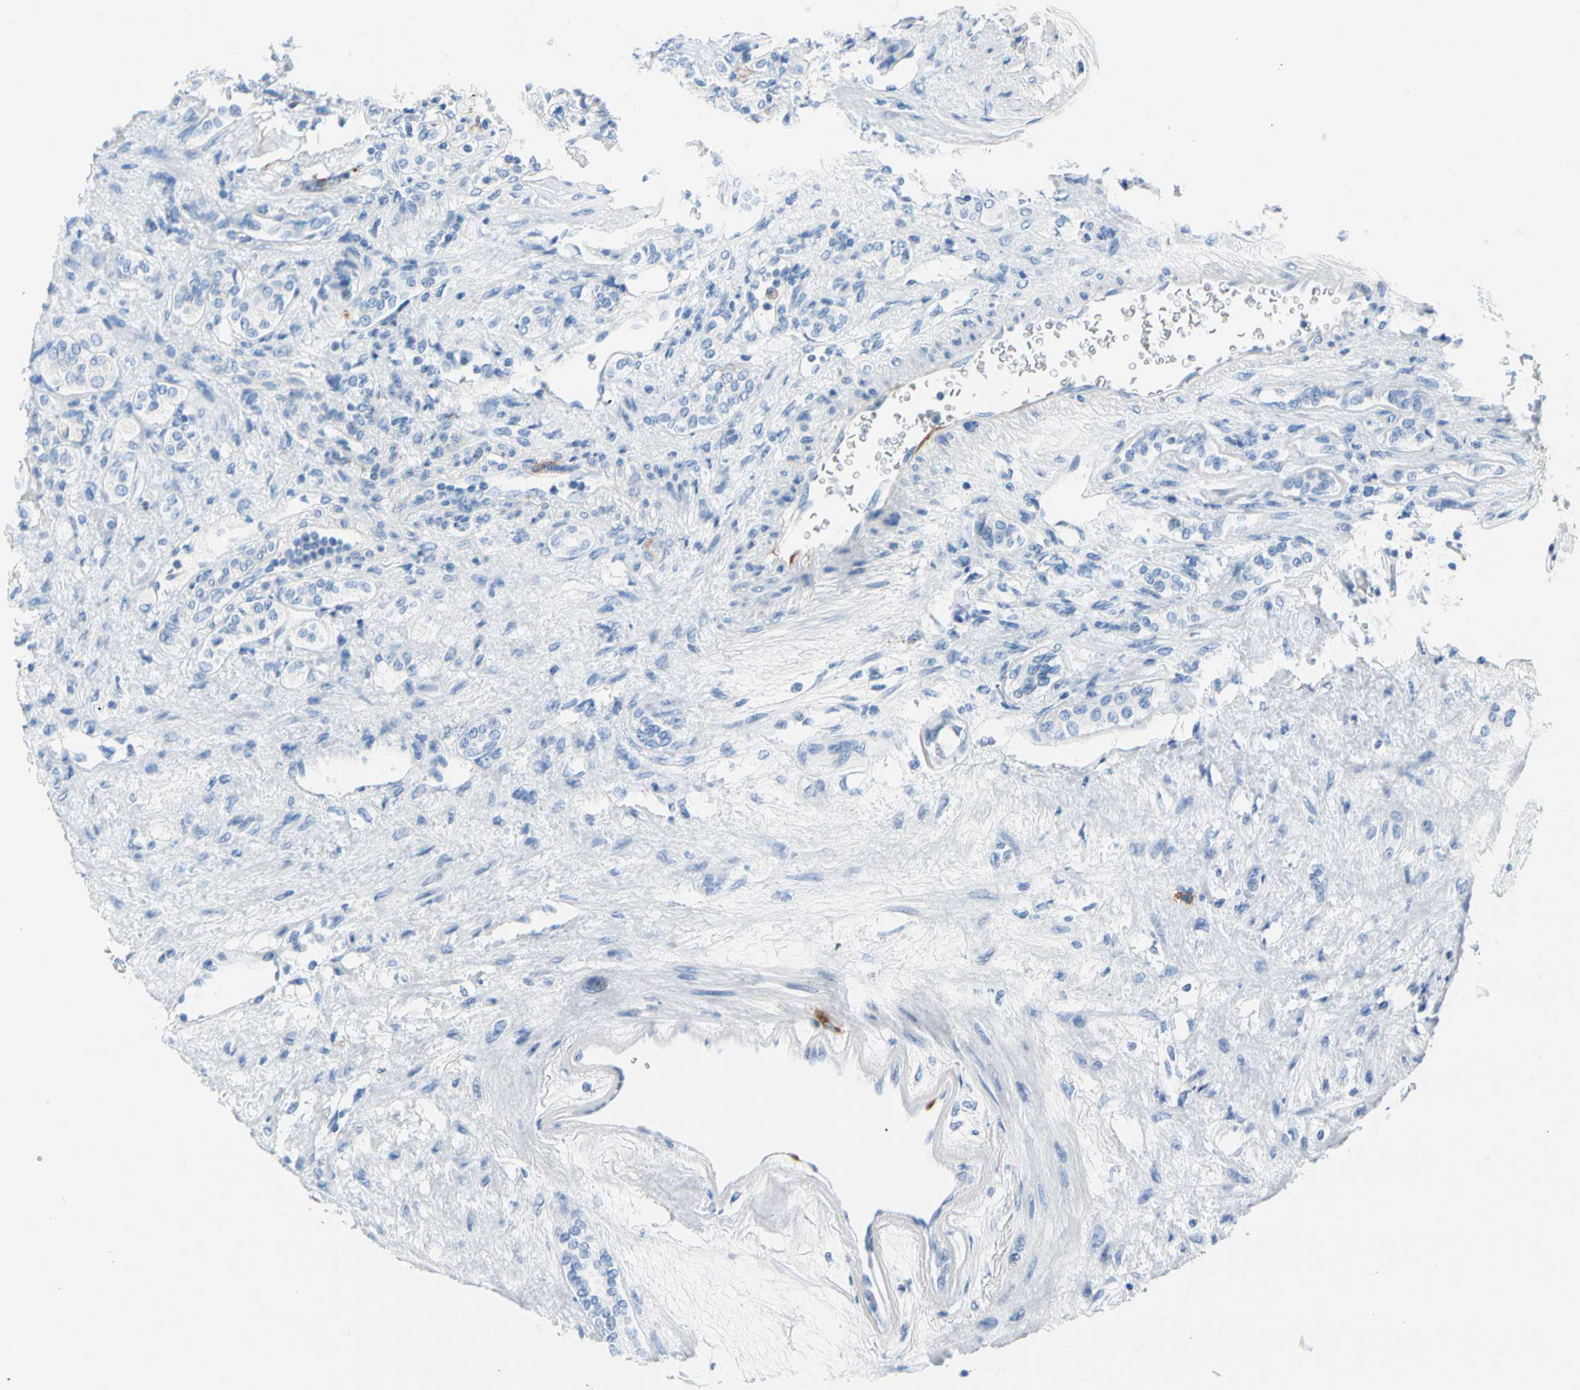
{"staining": {"intensity": "negative", "quantity": "none", "location": "none"}, "tissue": "renal cancer", "cell_type": "Tumor cells", "image_type": "cancer", "snomed": [{"axis": "morphology", "description": "Adenocarcinoma, NOS"}, {"axis": "topography", "description": "Kidney"}], "caption": "Histopathology image shows no protein positivity in tumor cells of renal cancer (adenocarcinoma) tissue. (Immunohistochemistry, brightfield microscopy, high magnification).", "gene": "TACC3", "patient": {"sex": "female", "age": 83}}